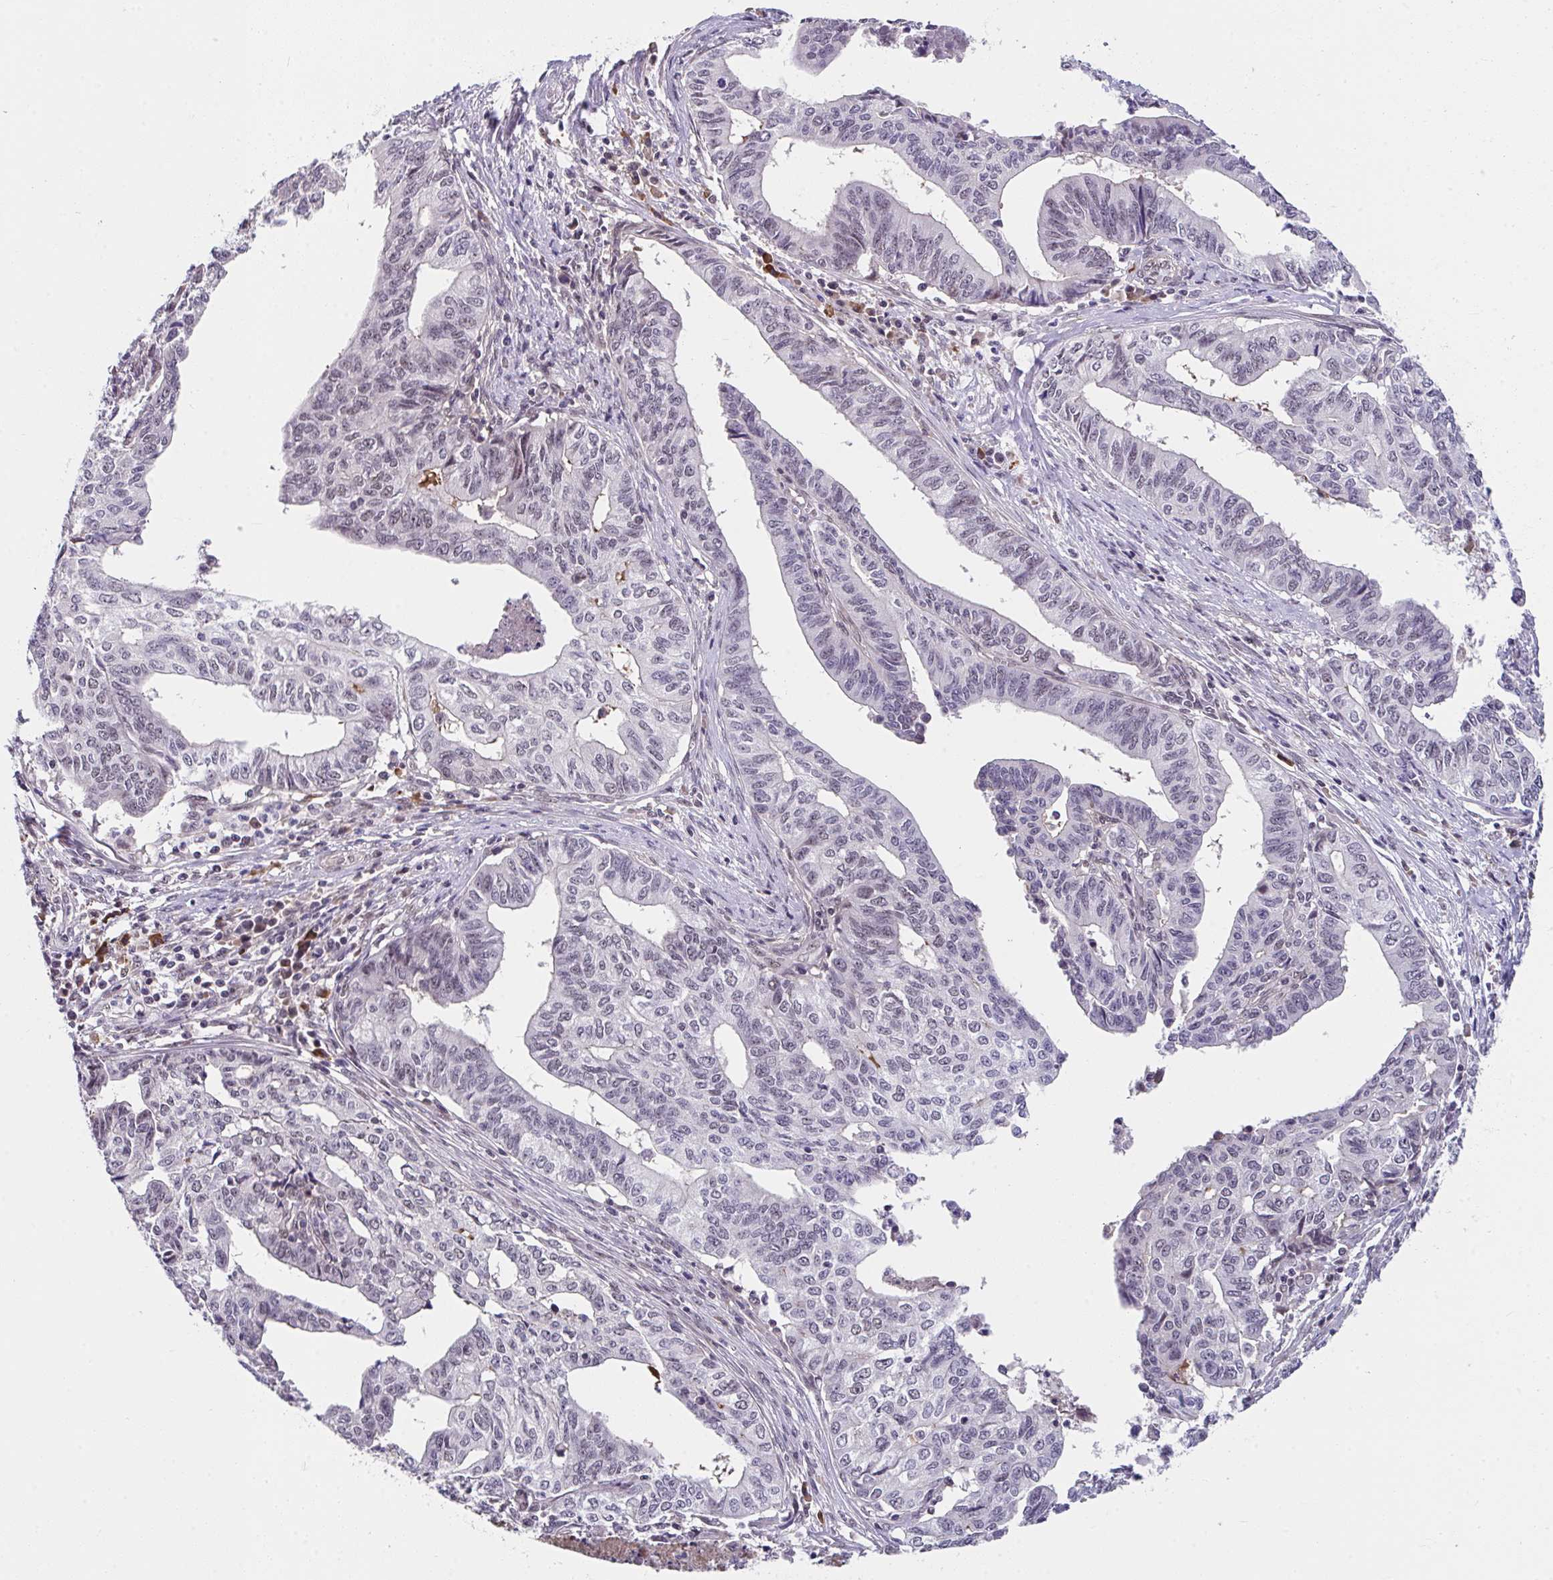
{"staining": {"intensity": "weak", "quantity": "25%-75%", "location": "nuclear"}, "tissue": "endometrial cancer", "cell_type": "Tumor cells", "image_type": "cancer", "snomed": [{"axis": "morphology", "description": "Adenocarcinoma, NOS"}, {"axis": "topography", "description": "Endometrium"}], "caption": "Tumor cells exhibit low levels of weak nuclear positivity in approximately 25%-75% of cells in human endometrial adenocarcinoma. The staining is performed using DAB brown chromogen to label protein expression. The nuclei are counter-stained blue using hematoxylin.", "gene": "RBBP6", "patient": {"sex": "female", "age": 65}}